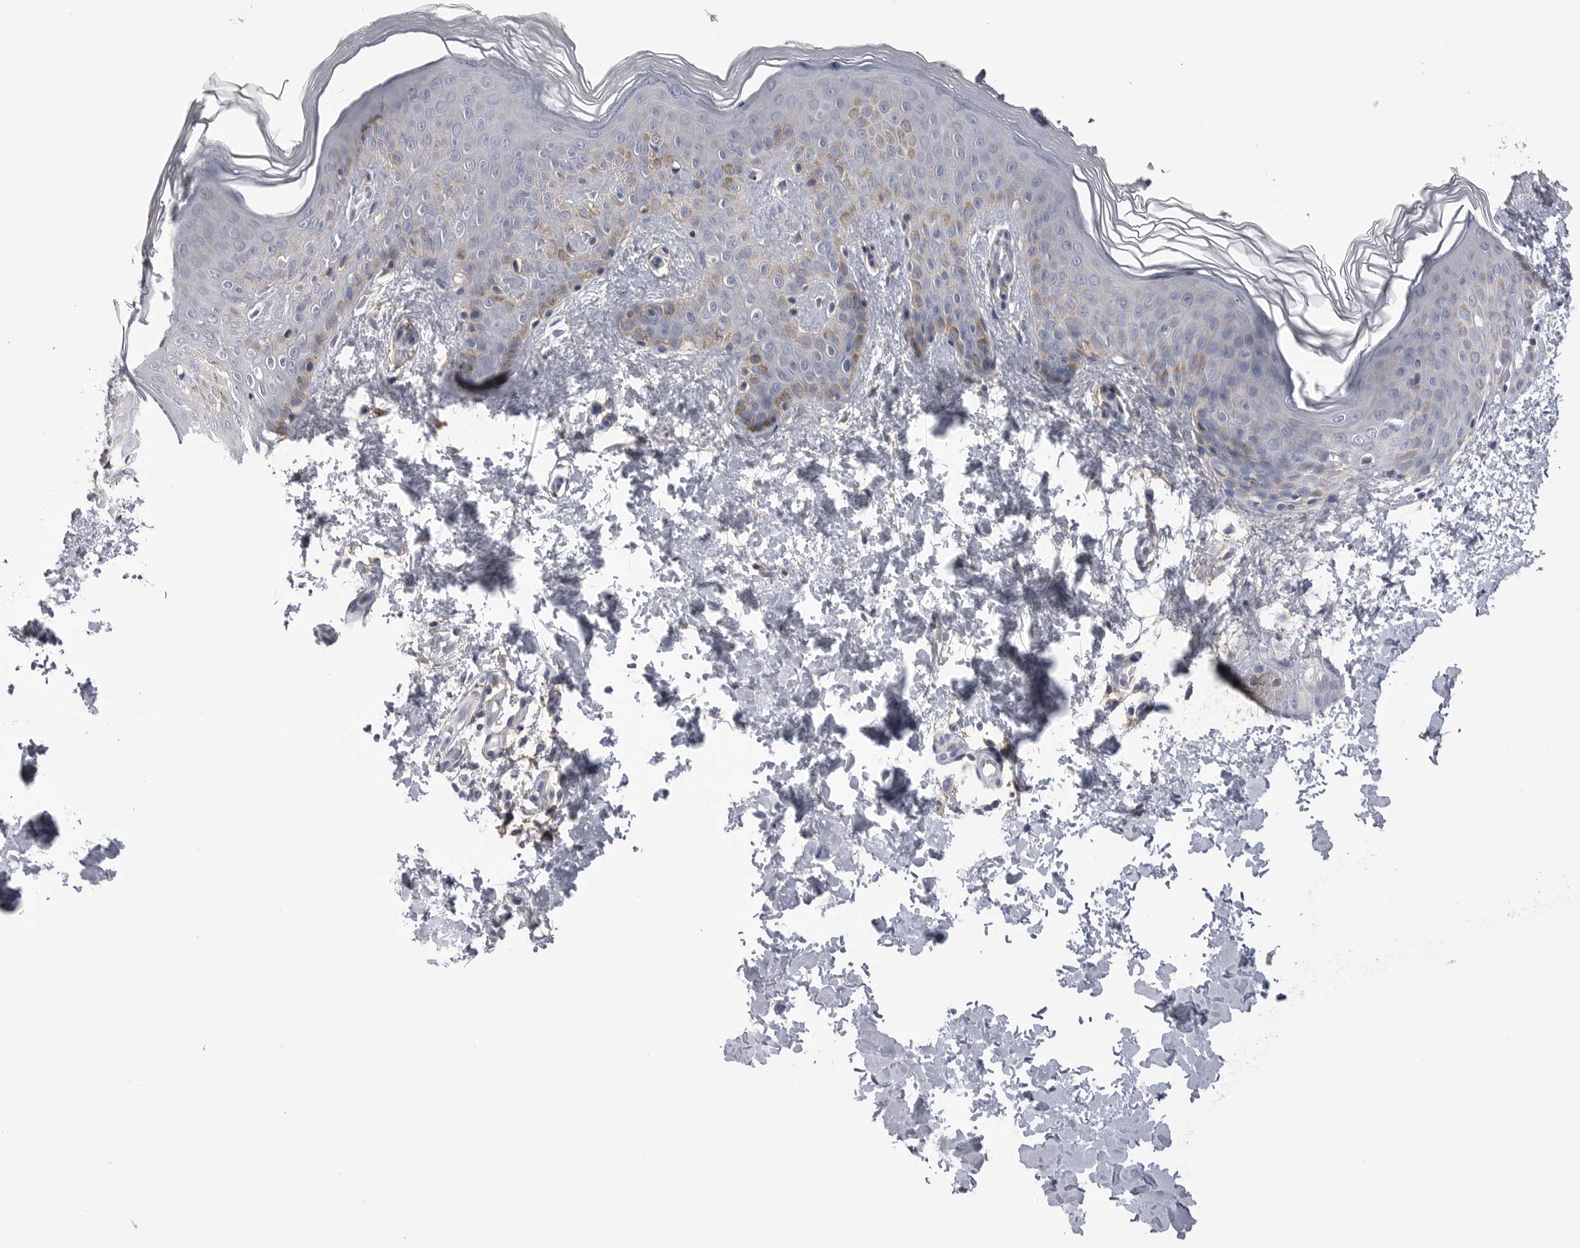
{"staining": {"intensity": "negative", "quantity": "none", "location": "none"}, "tissue": "skin", "cell_type": "Fibroblasts", "image_type": "normal", "snomed": [{"axis": "morphology", "description": "Normal tissue, NOS"}, {"axis": "morphology", "description": "Neoplasm, benign, NOS"}, {"axis": "topography", "description": "Skin"}, {"axis": "topography", "description": "Soft tissue"}], "caption": "A histopathology image of skin stained for a protein exhibits no brown staining in fibroblasts.", "gene": "AKAP12", "patient": {"sex": "male", "age": 26}}